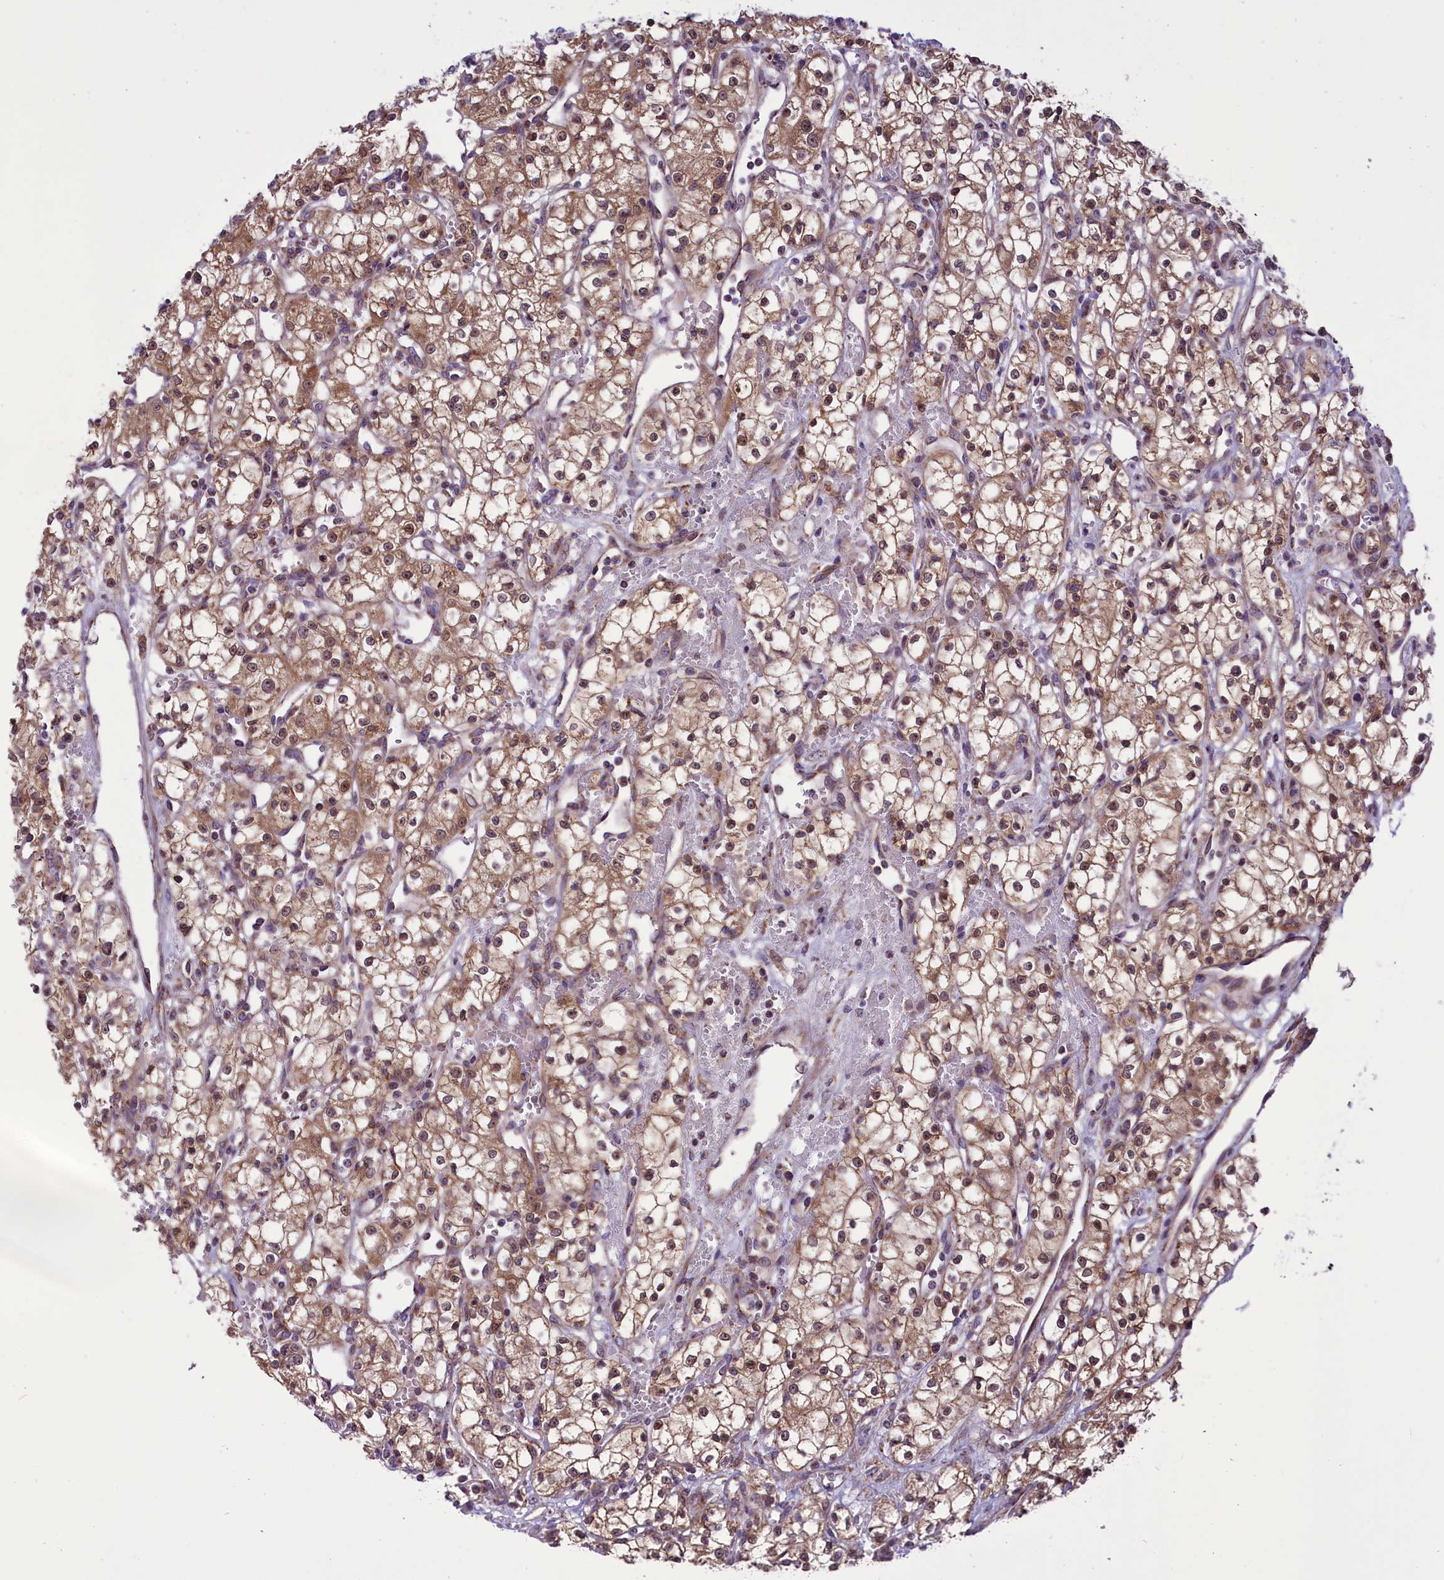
{"staining": {"intensity": "moderate", "quantity": ">75%", "location": "cytoplasmic/membranous,nuclear"}, "tissue": "renal cancer", "cell_type": "Tumor cells", "image_type": "cancer", "snomed": [{"axis": "morphology", "description": "Adenocarcinoma, NOS"}, {"axis": "topography", "description": "Kidney"}], "caption": "An IHC image of neoplastic tissue is shown. Protein staining in brown highlights moderate cytoplasmic/membranous and nuclear positivity in adenocarcinoma (renal) within tumor cells. (Brightfield microscopy of DAB IHC at high magnification).", "gene": "GLRX5", "patient": {"sex": "male", "age": 59}}